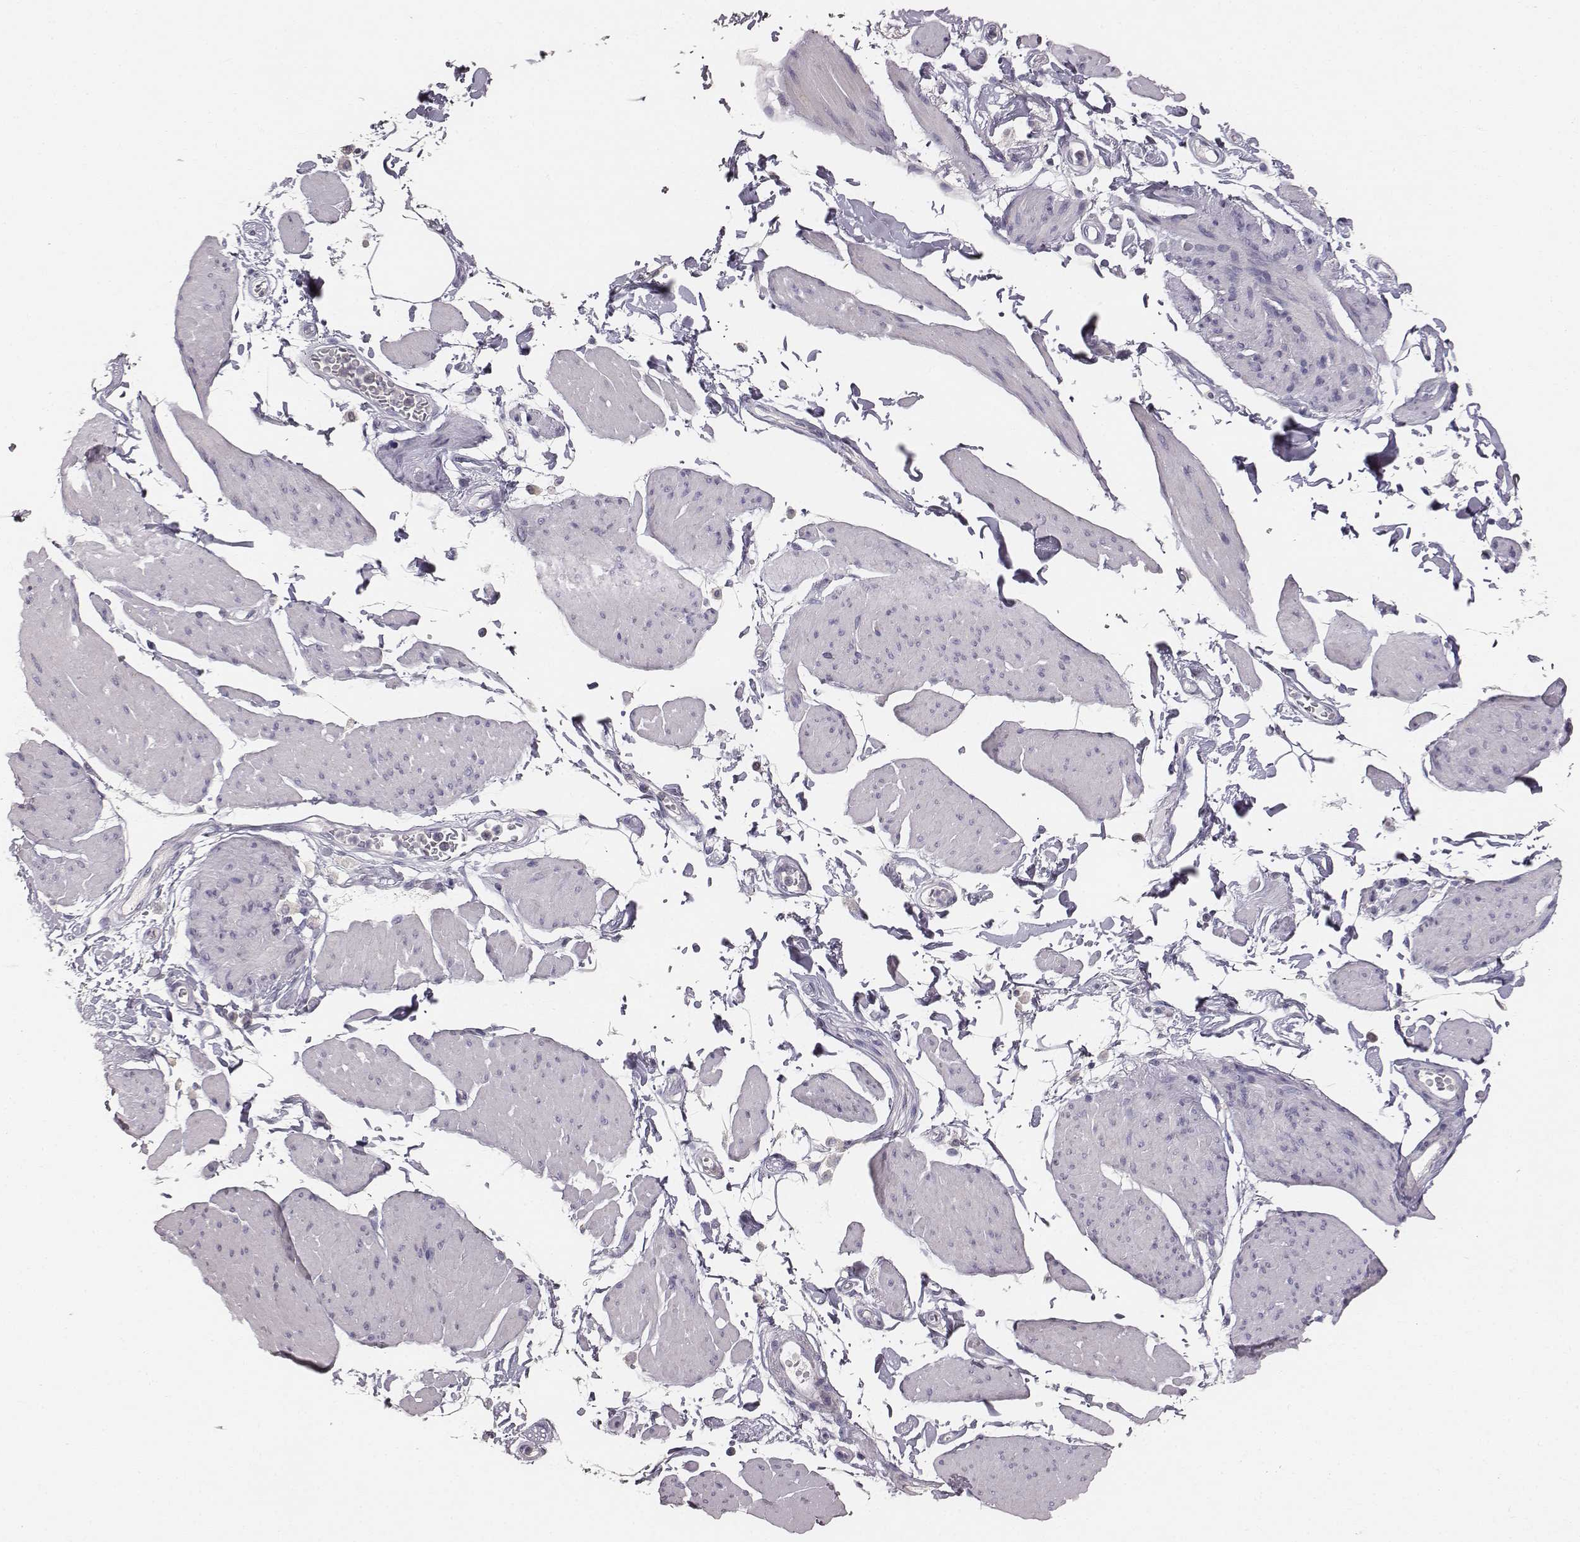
{"staining": {"intensity": "negative", "quantity": "none", "location": "none"}, "tissue": "smooth muscle", "cell_type": "Smooth muscle cells", "image_type": "normal", "snomed": [{"axis": "morphology", "description": "Normal tissue, NOS"}, {"axis": "topography", "description": "Adipose tissue"}, {"axis": "topography", "description": "Smooth muscle"}, {"axis": "topography", "description": "Peripheral nerve tissue"}], "caption": "Smooth muscle cells are negative for brown protein staining in benign smooth muscle. The staining was performed using DAB to visualize the protein expression in brown, while the nuclei were stained in blue with hematoxylin (Magnification: 20x).", "gene": "ABCD3", "patient": {"sex": "male", "age": 83}}